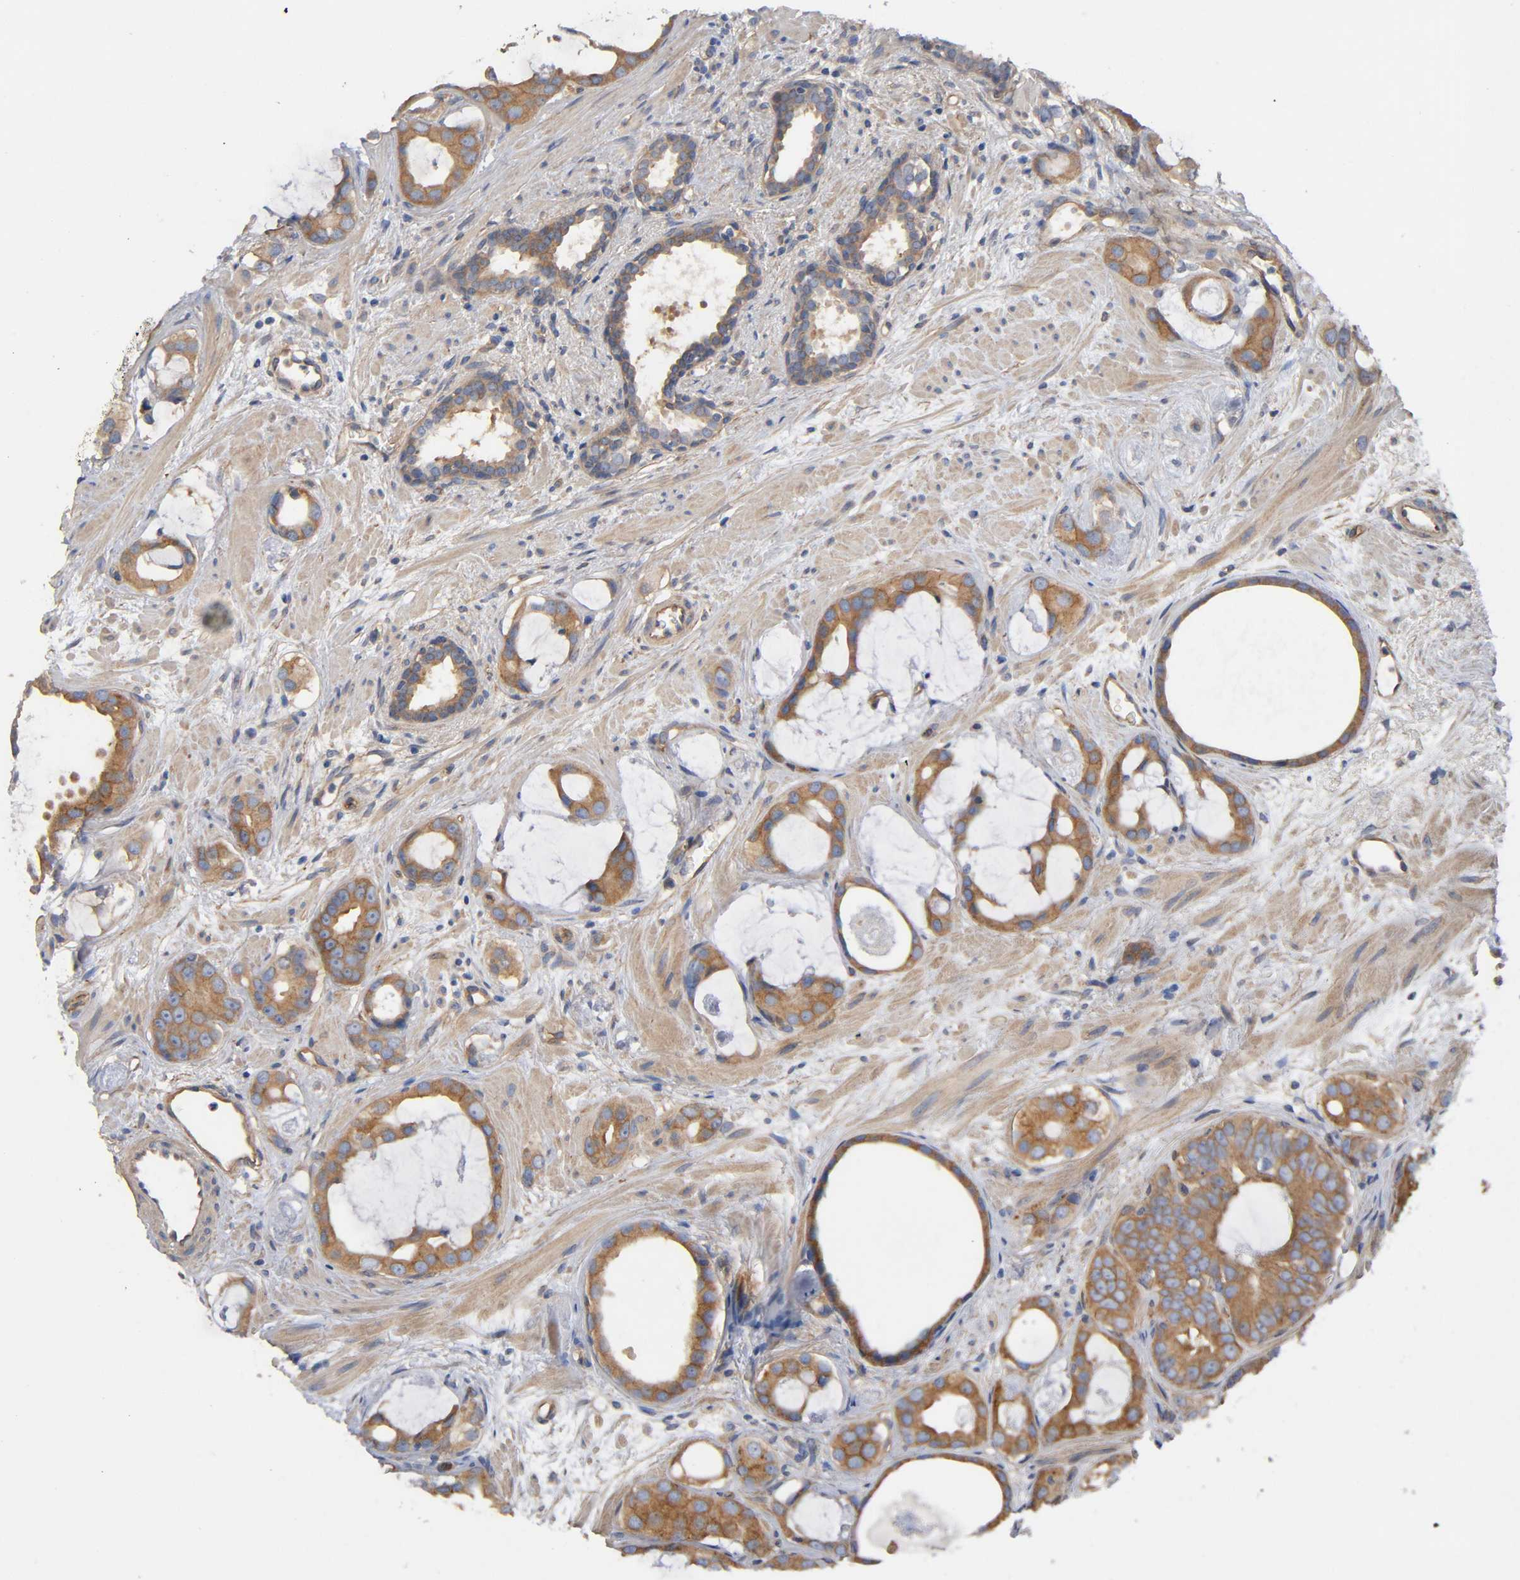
{"staining": {"intensity": "moderate", "quantity": ">75%", "location": "cytoplasmic/membranous"}, "tissue": "prostate cancer", "cell_type": "Tumor cells", "image_type": "cancer", "snomed": [{"axis": "morphology", "description": "Adenocarcinoma, Low grade"}, {"axis": "topography", "description": "Prostate"}], "caption": "Prostate adenocarcinoma (low-grade) stained for a protein (brown) exhibits moderate cytoplasmic/membranous positive staining in approximately >75% of tumor cells.", "gene": "MARS1", "patient": {"sex": "male", "age": 57}}